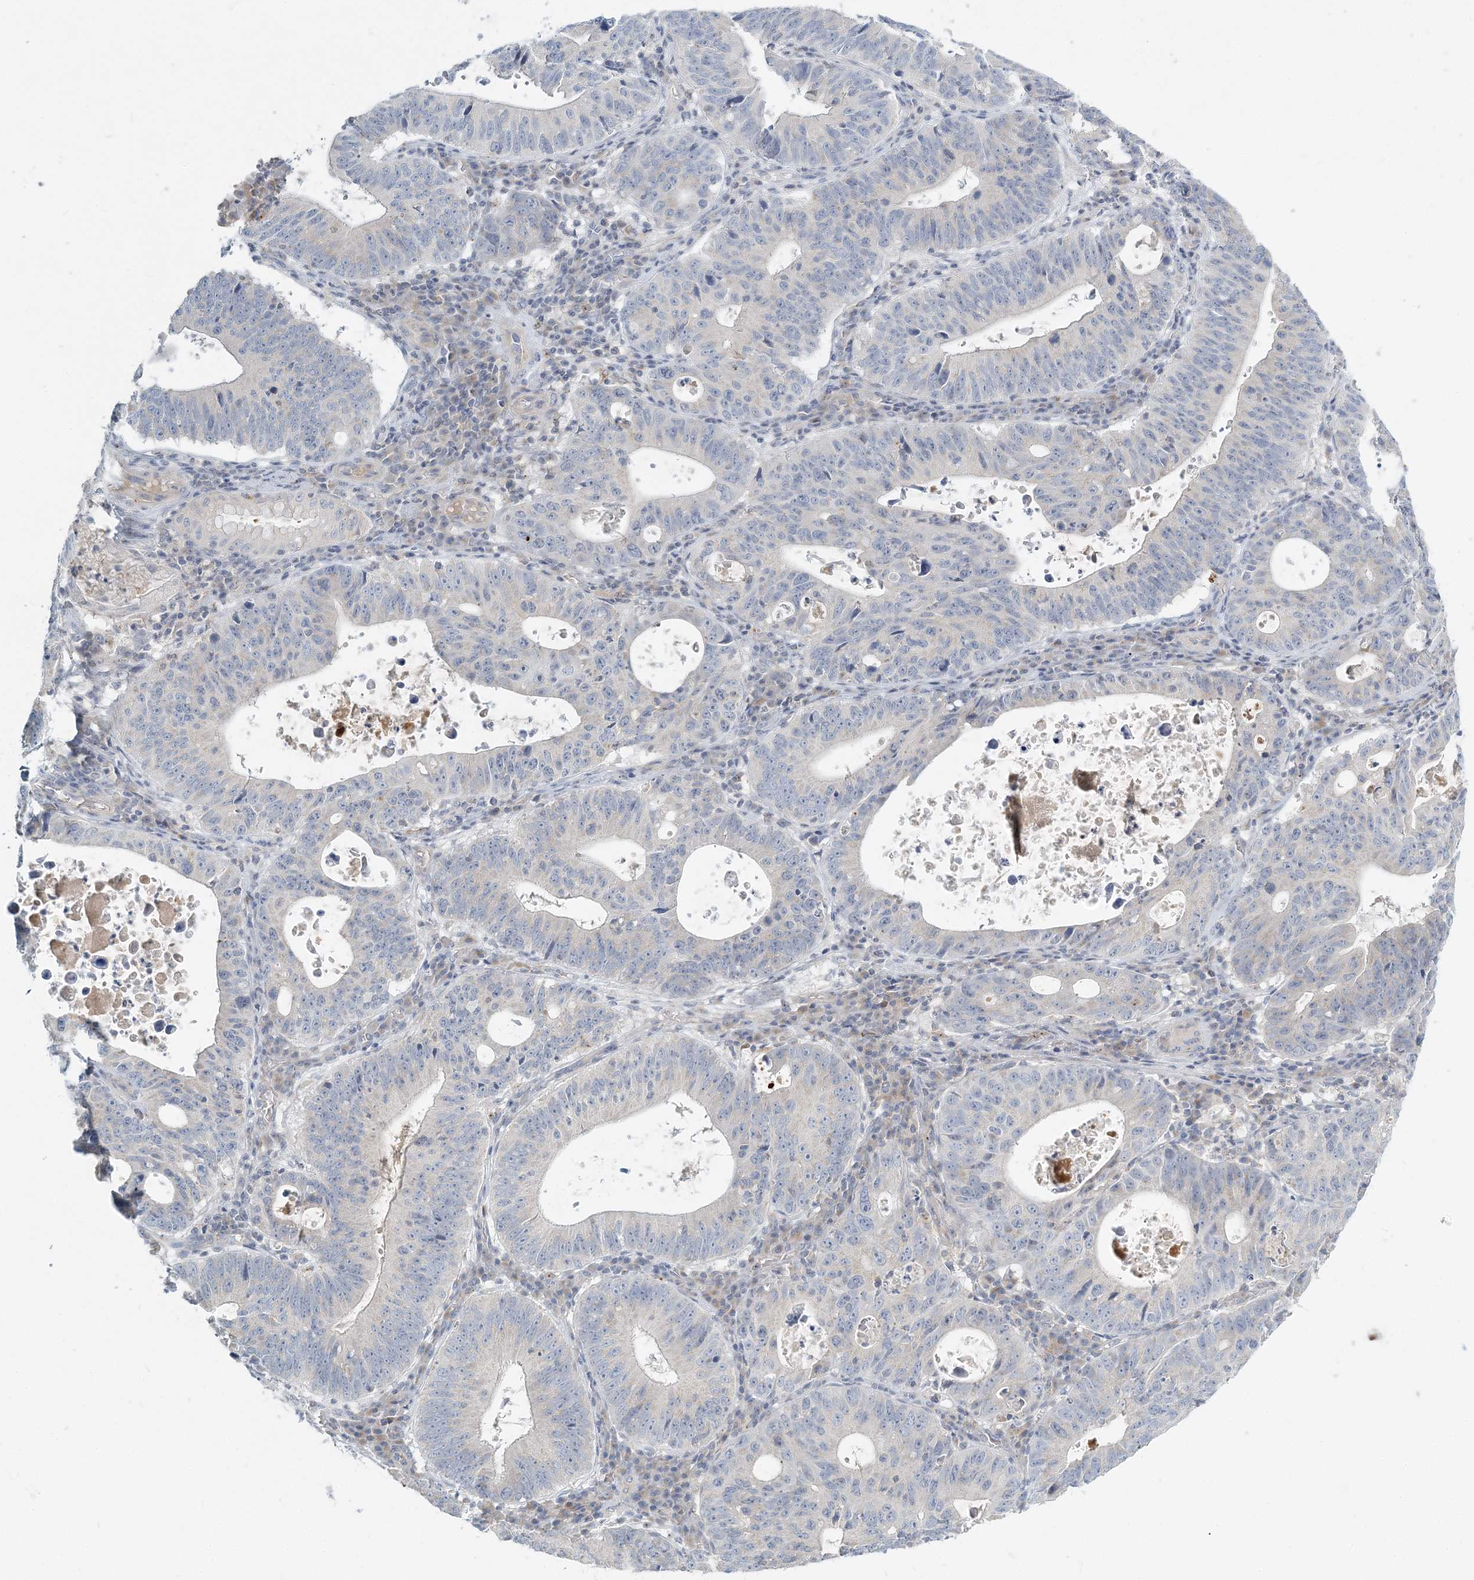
{"staining": {"intensity": "negative", "quantity": "none", "location": "none"}, "tissue": "stomach cancer", "cell_type": "Tumor cells", "image_type": "cancer", "snomed": [{"axis": "morphology", "description": "Adenocarcinoma, NOS"}, {"axis": "topography", "description": "Stomach"}], "caption": "The histopathology image shows no staining of tumor cells in stomach cancer. The staining was performed using DAB to visualize the protein expression in brown, while the nuclei were stained in blue with hematoxylin (Magnification: 20x).", "gene": "NAA11", "patient": {"sex": "male", "age": 59}}